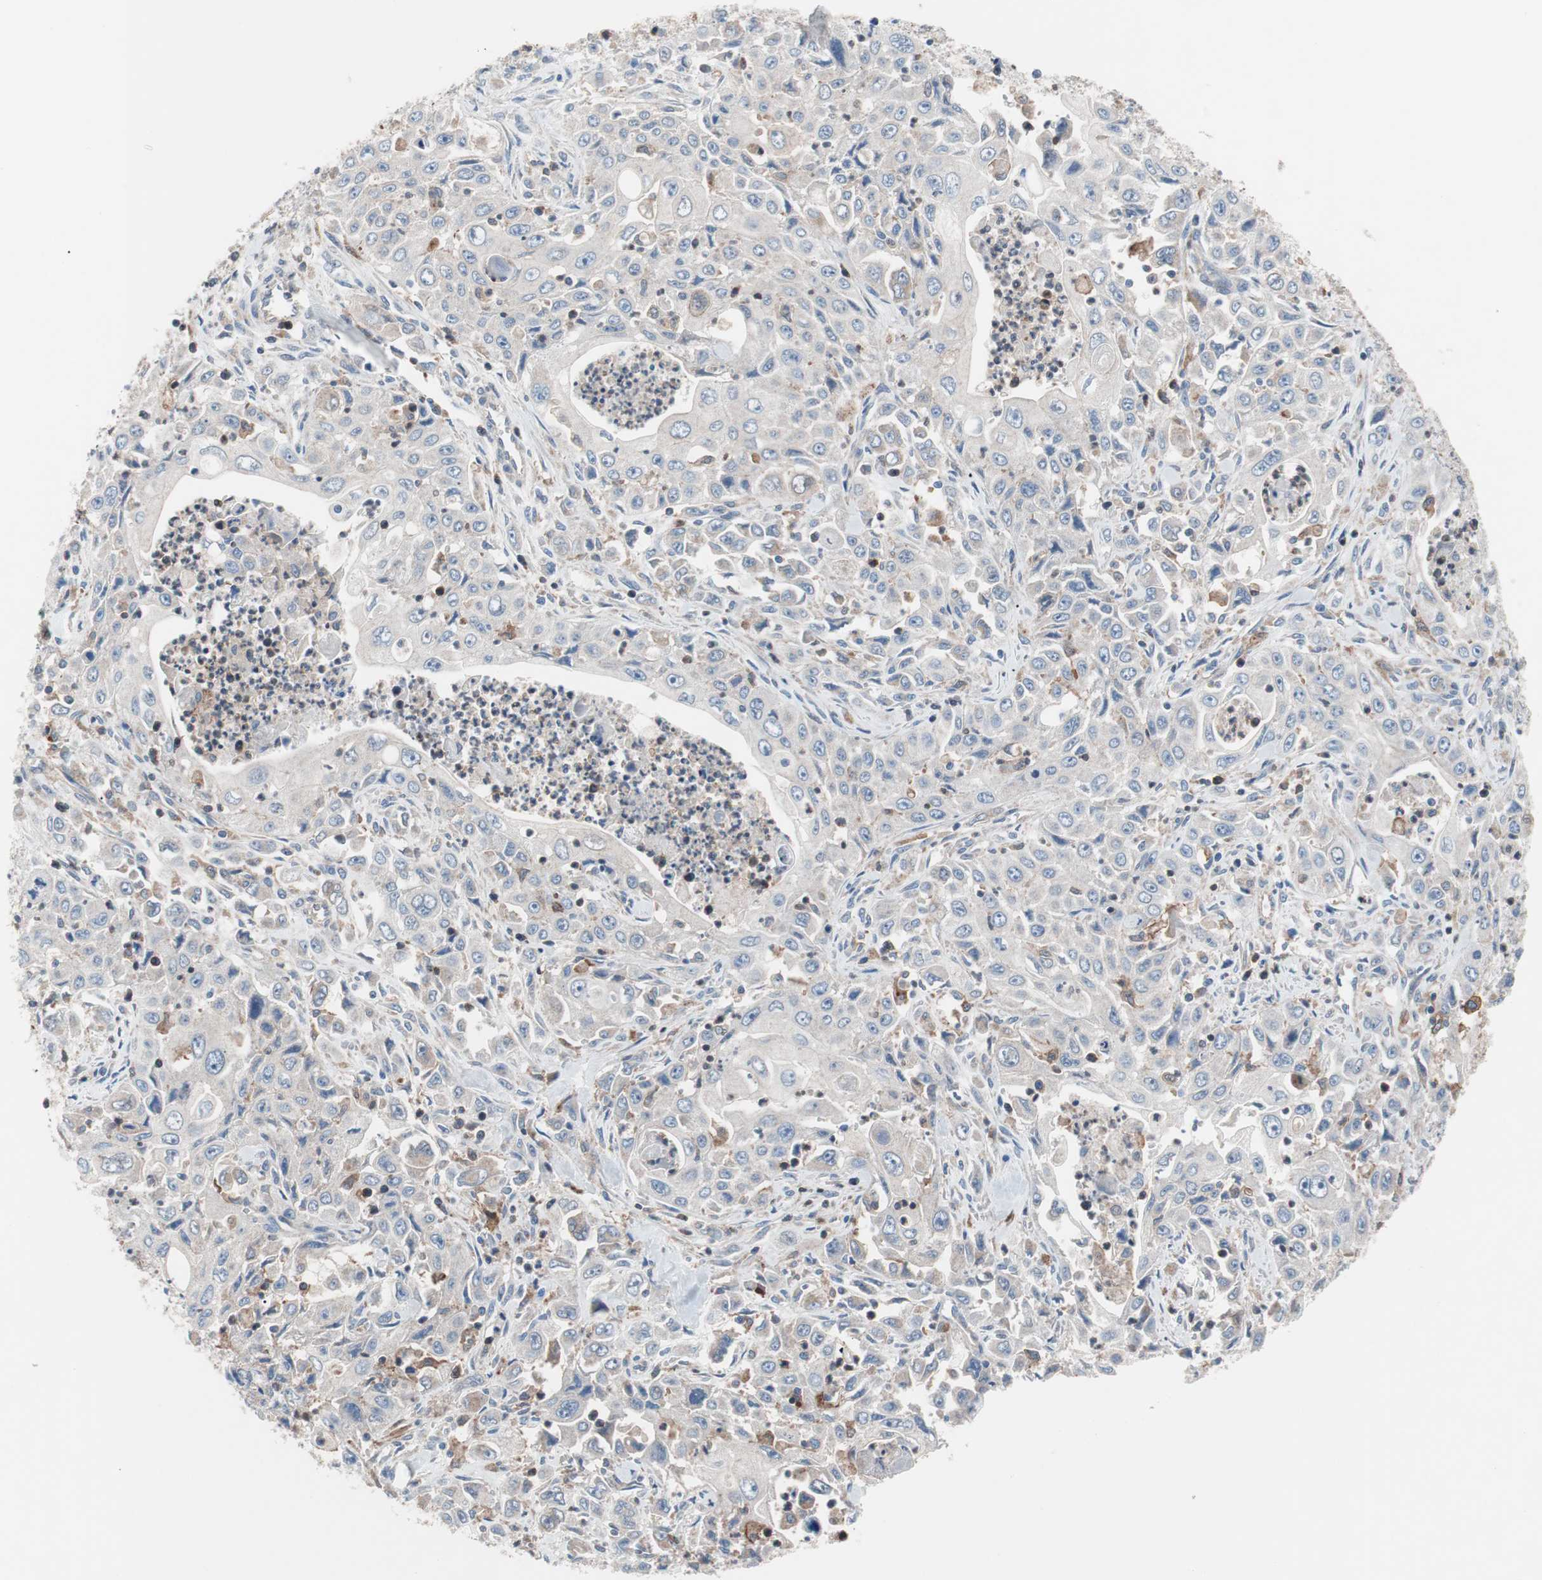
{"staining": {"intensity": "weak", "quantity": "25%-75%", "location": "cytoplasmic/membranous"}, "tissue": "pancreatic cancer", "cell_type": "Tumor cells", "image_type": "cancer", "snomed": [{"axis": "morphology", "description": "Adenocarcinoma, NOS"}, {"axis": "topography", "description": "Pancreas"}], "caption": "Weak cytoplasmic/membranous staining for a protein is appreciated in approximately 25%-75% of tumor cells of adenocarcinoma (pancreatic) using IHC.", "gene": "PIK3R1", "patient": {"sex": "male", "age": 70}}